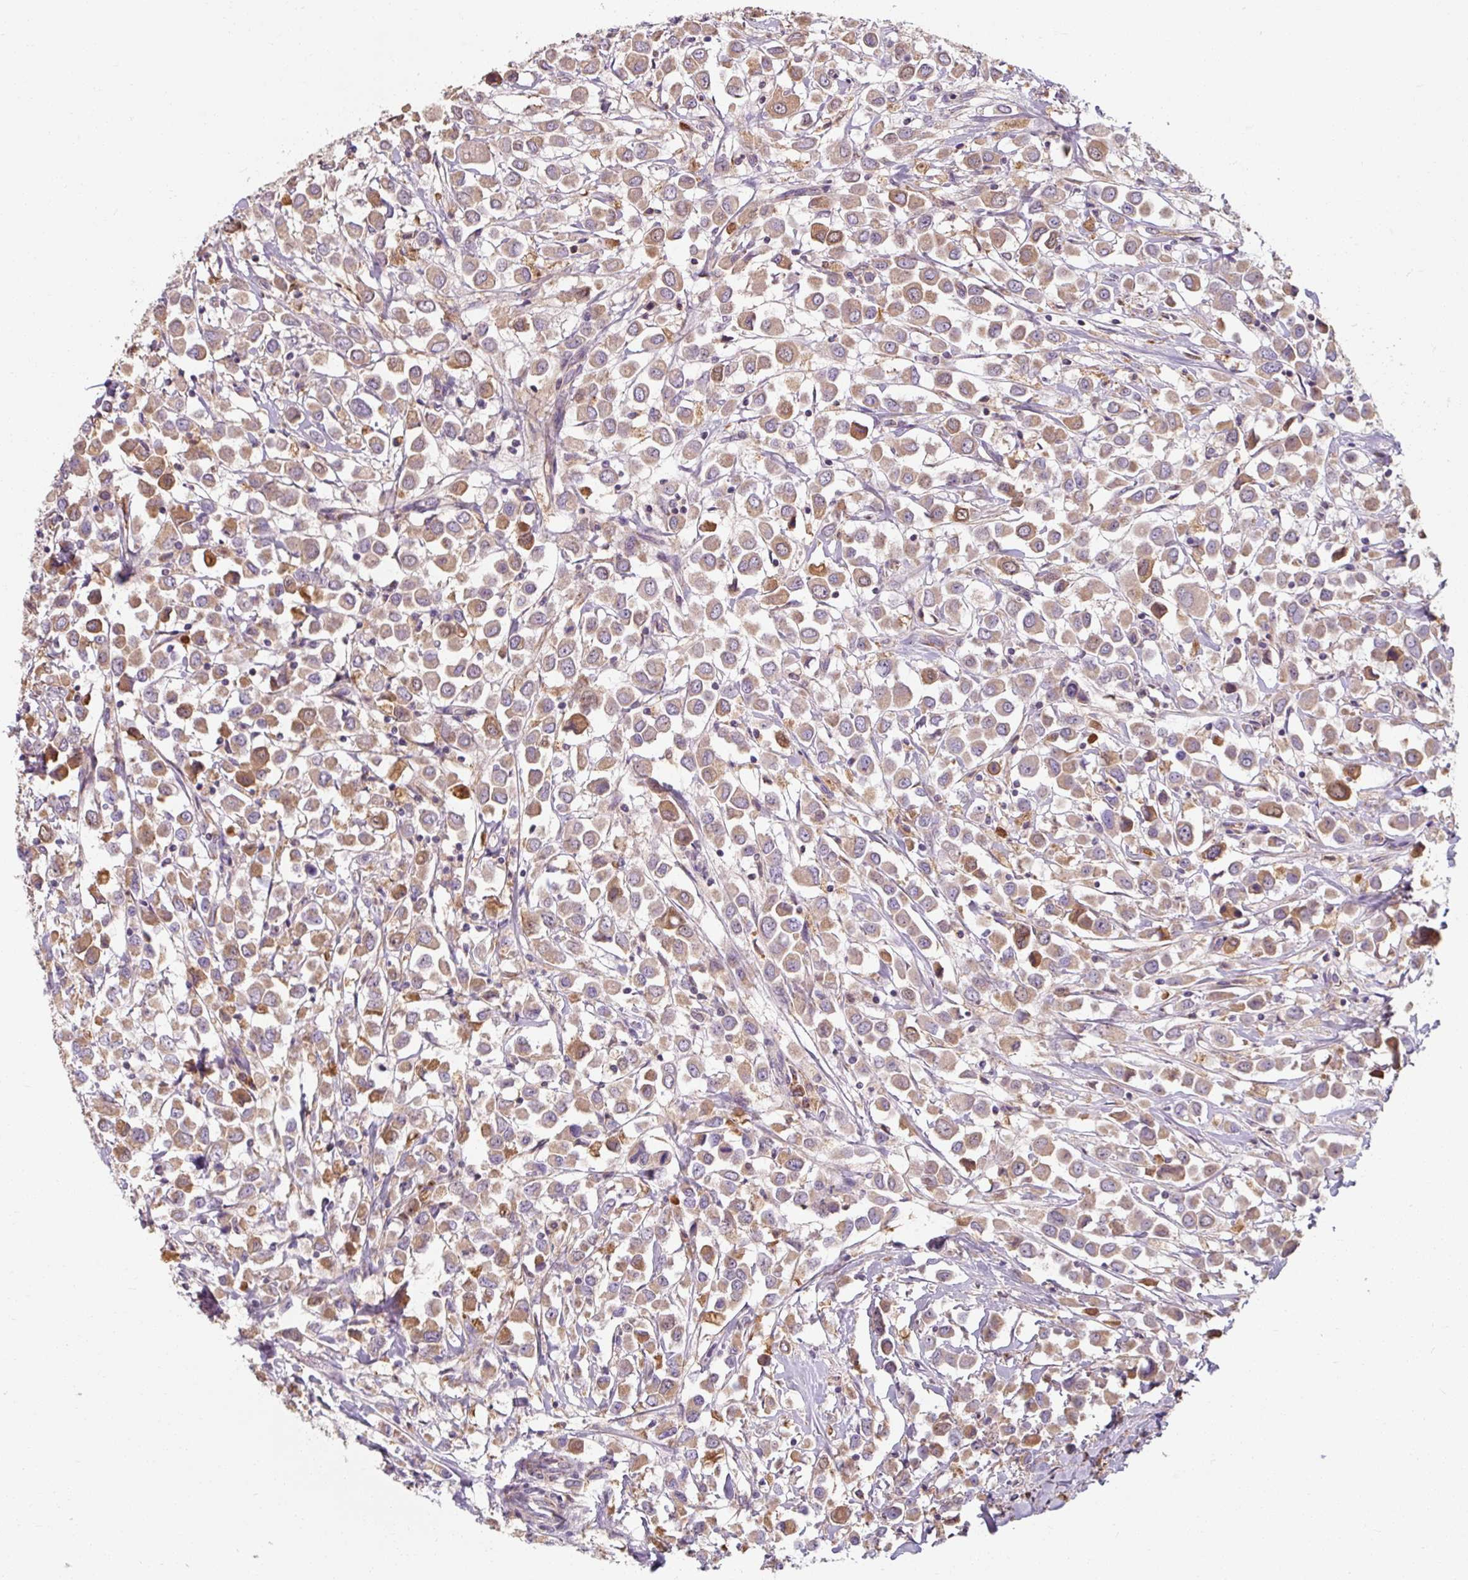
{"staining": {"intensity": "weak", "quantity": ">75%", "location": "cytoplasmic/membranous"}, "tissue": "breast cancer", "cell_type": "Tumor cells", "image_type": "cancer", "snomed": [{"axis": "morphology", "description": "Duct carcinoma"}, {"axis": "topography", "description": "Breast"}], "caption": "Breast cancer (infiltrating ductal carcinoma) was stained to show a protein in brown. There is low levels of weak cytoplasmic/membranous positivity in approximately >75% of tumor cells.", "gene": "TSEN54", "patient": {"sex": "female", "age": 61}}